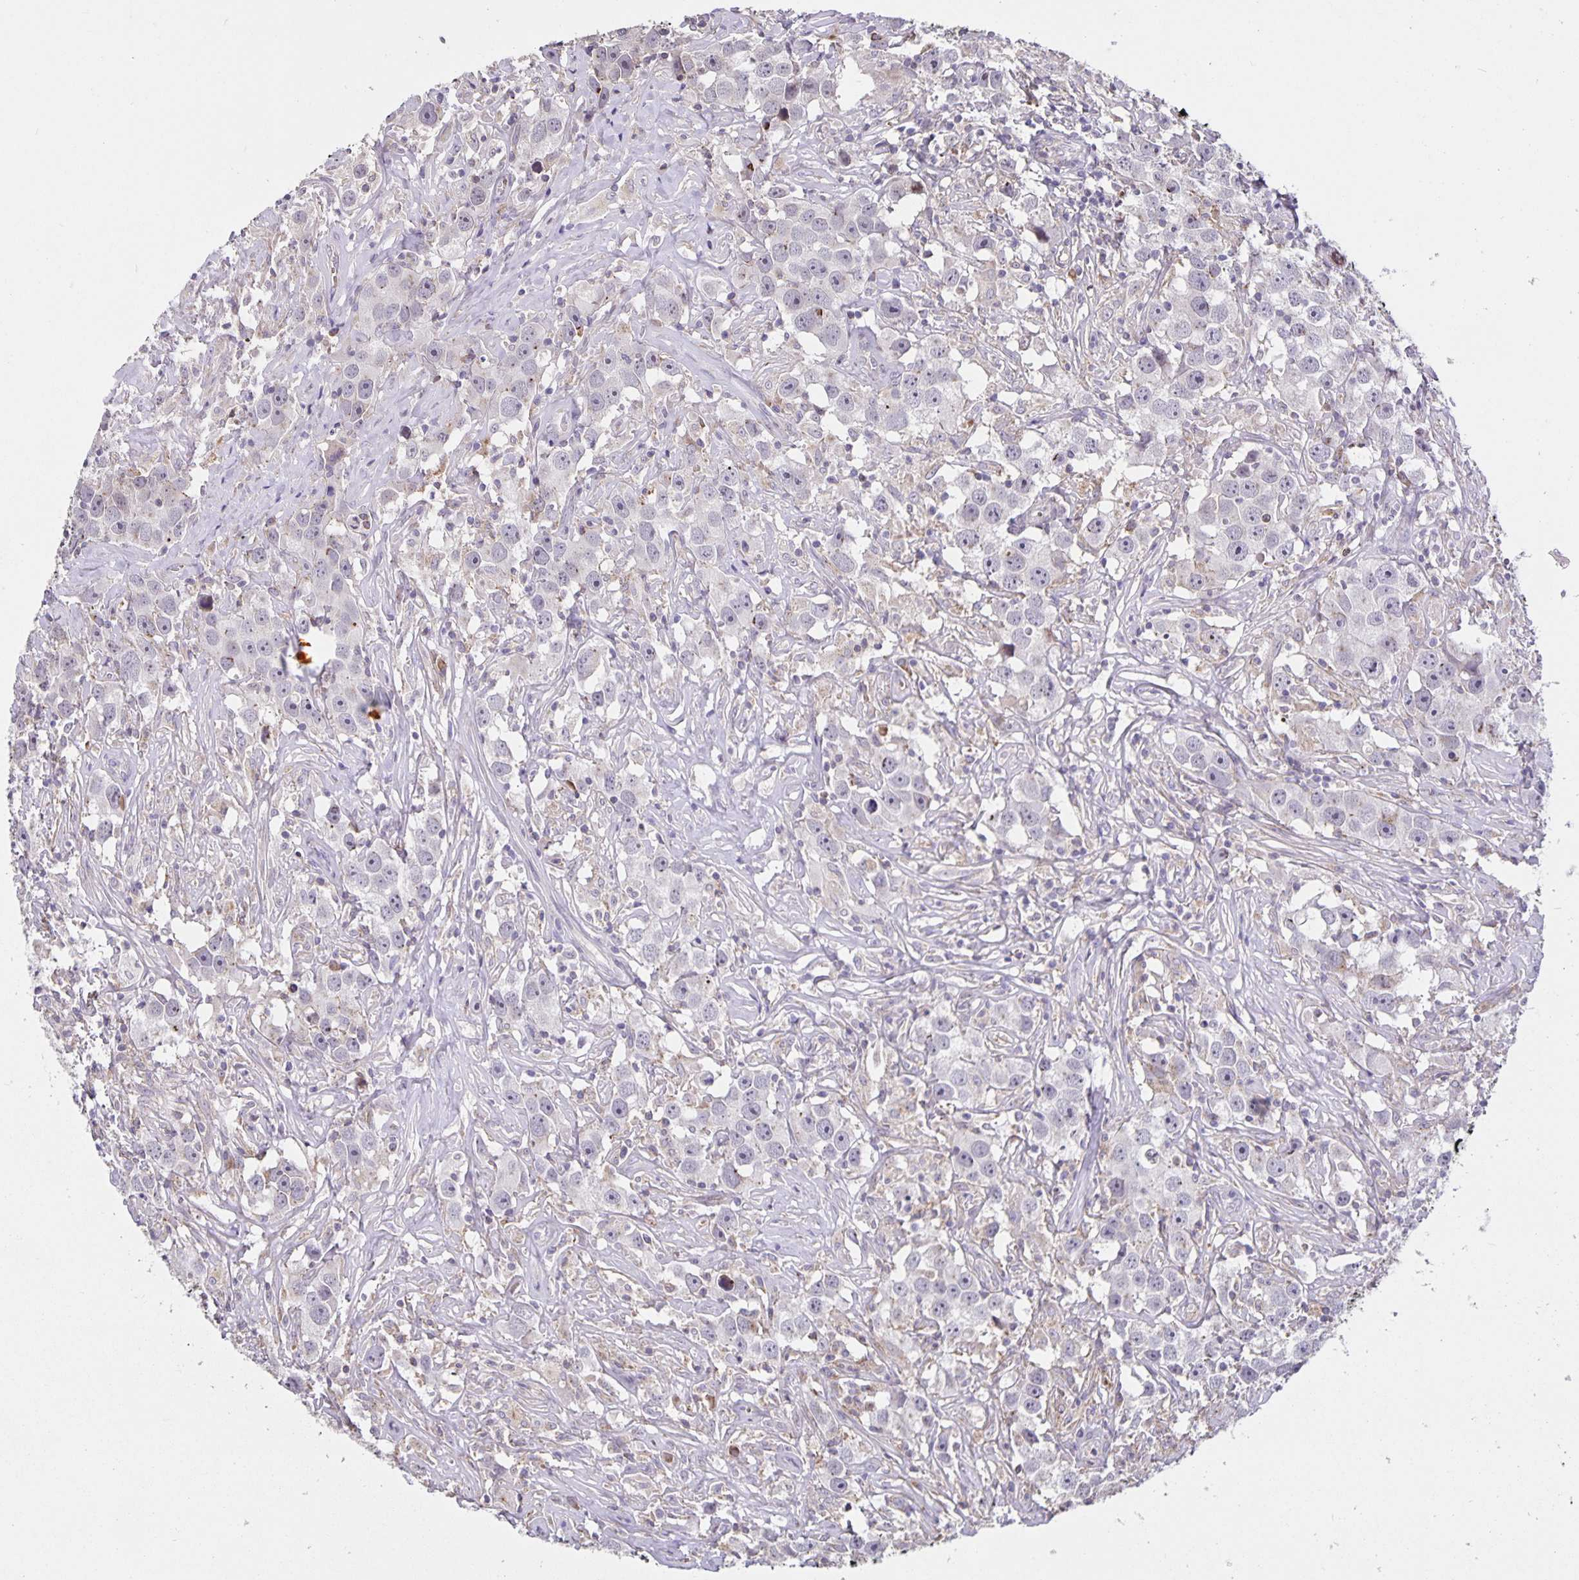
{"staining": {"intensity": "negative", "quantity": "none", "location": "none"}, "tissue": "testis cancer", "cell_type": "Tumor cells", "image_type": "cancer", "snomed": [{"axis": "morphology", "description": "Seminoma, NOS"}, {"axis": "topography", "description": "Testis"}], "caption": "The image reveals no significant expression in tumor cells of testis cancer (seminoma). The staining is performed using DAB (3,3'-diaminobenzidine) brown chromogen with nuclei counter-stained in using hematoxylin.", "gene": "TMEM71", "patient": {"sex": "male", "age": 49}}